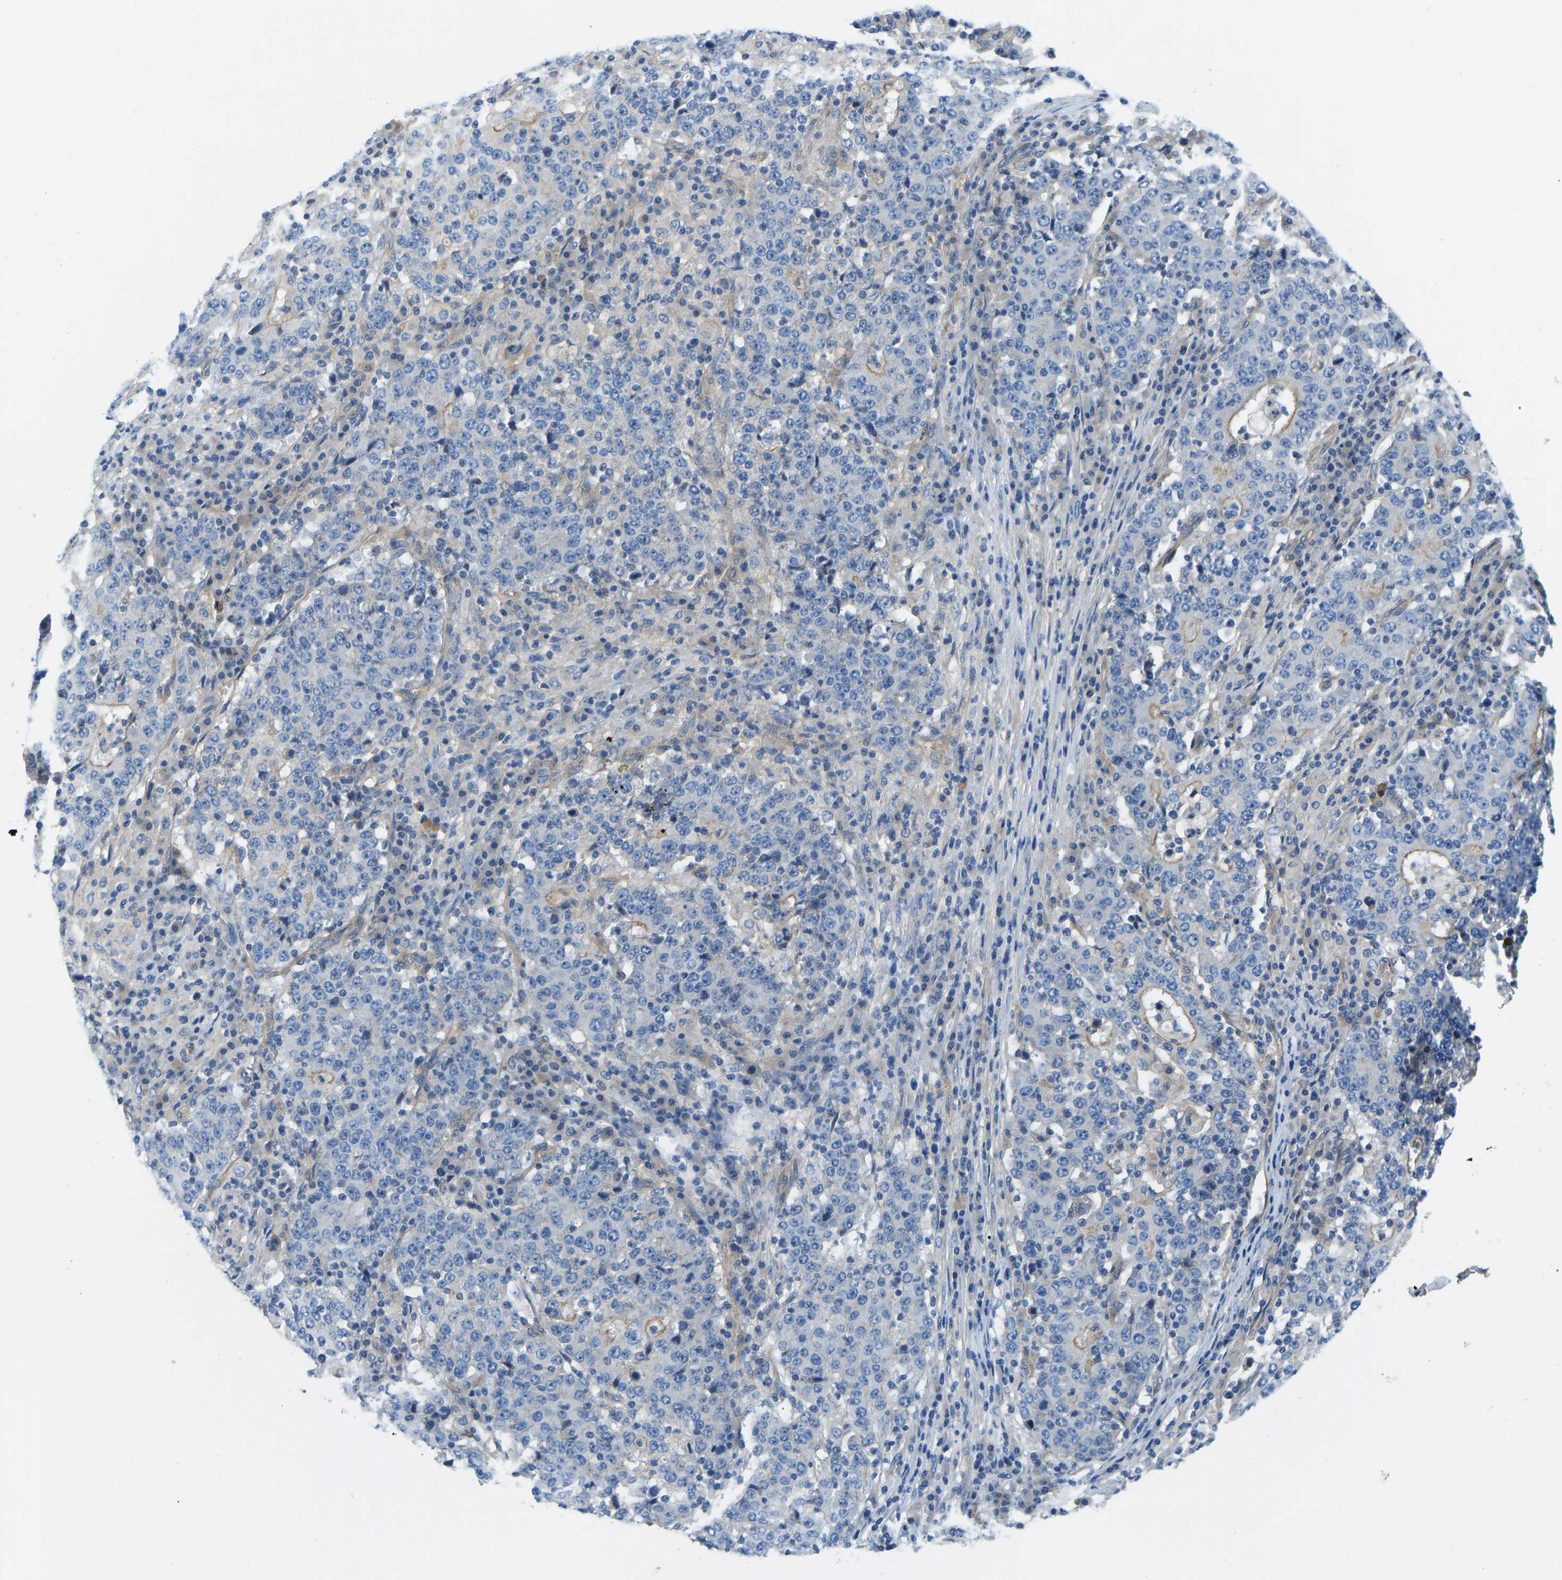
{"staining": {"intensity": "moderate", "quantity": "<25%", "location": "cytoplasmic/membranous"}, "tissue": "stomach cancer", "cell_type": "Tumor cells", "image_type": "cancer", "snomed": [{"axis": "morphology", "description": "Adenocarcinoma, NOS"}, {"axis": "topography", "description": "Stomach"}], "caption": "The histopathology image displays a brown stain indicating the presence of a protein in the cytoplasmic/membranous of tumor cells in stomach cancer.", "gene": "CHAD", "patient": {"sex": "male", "age": 59}}